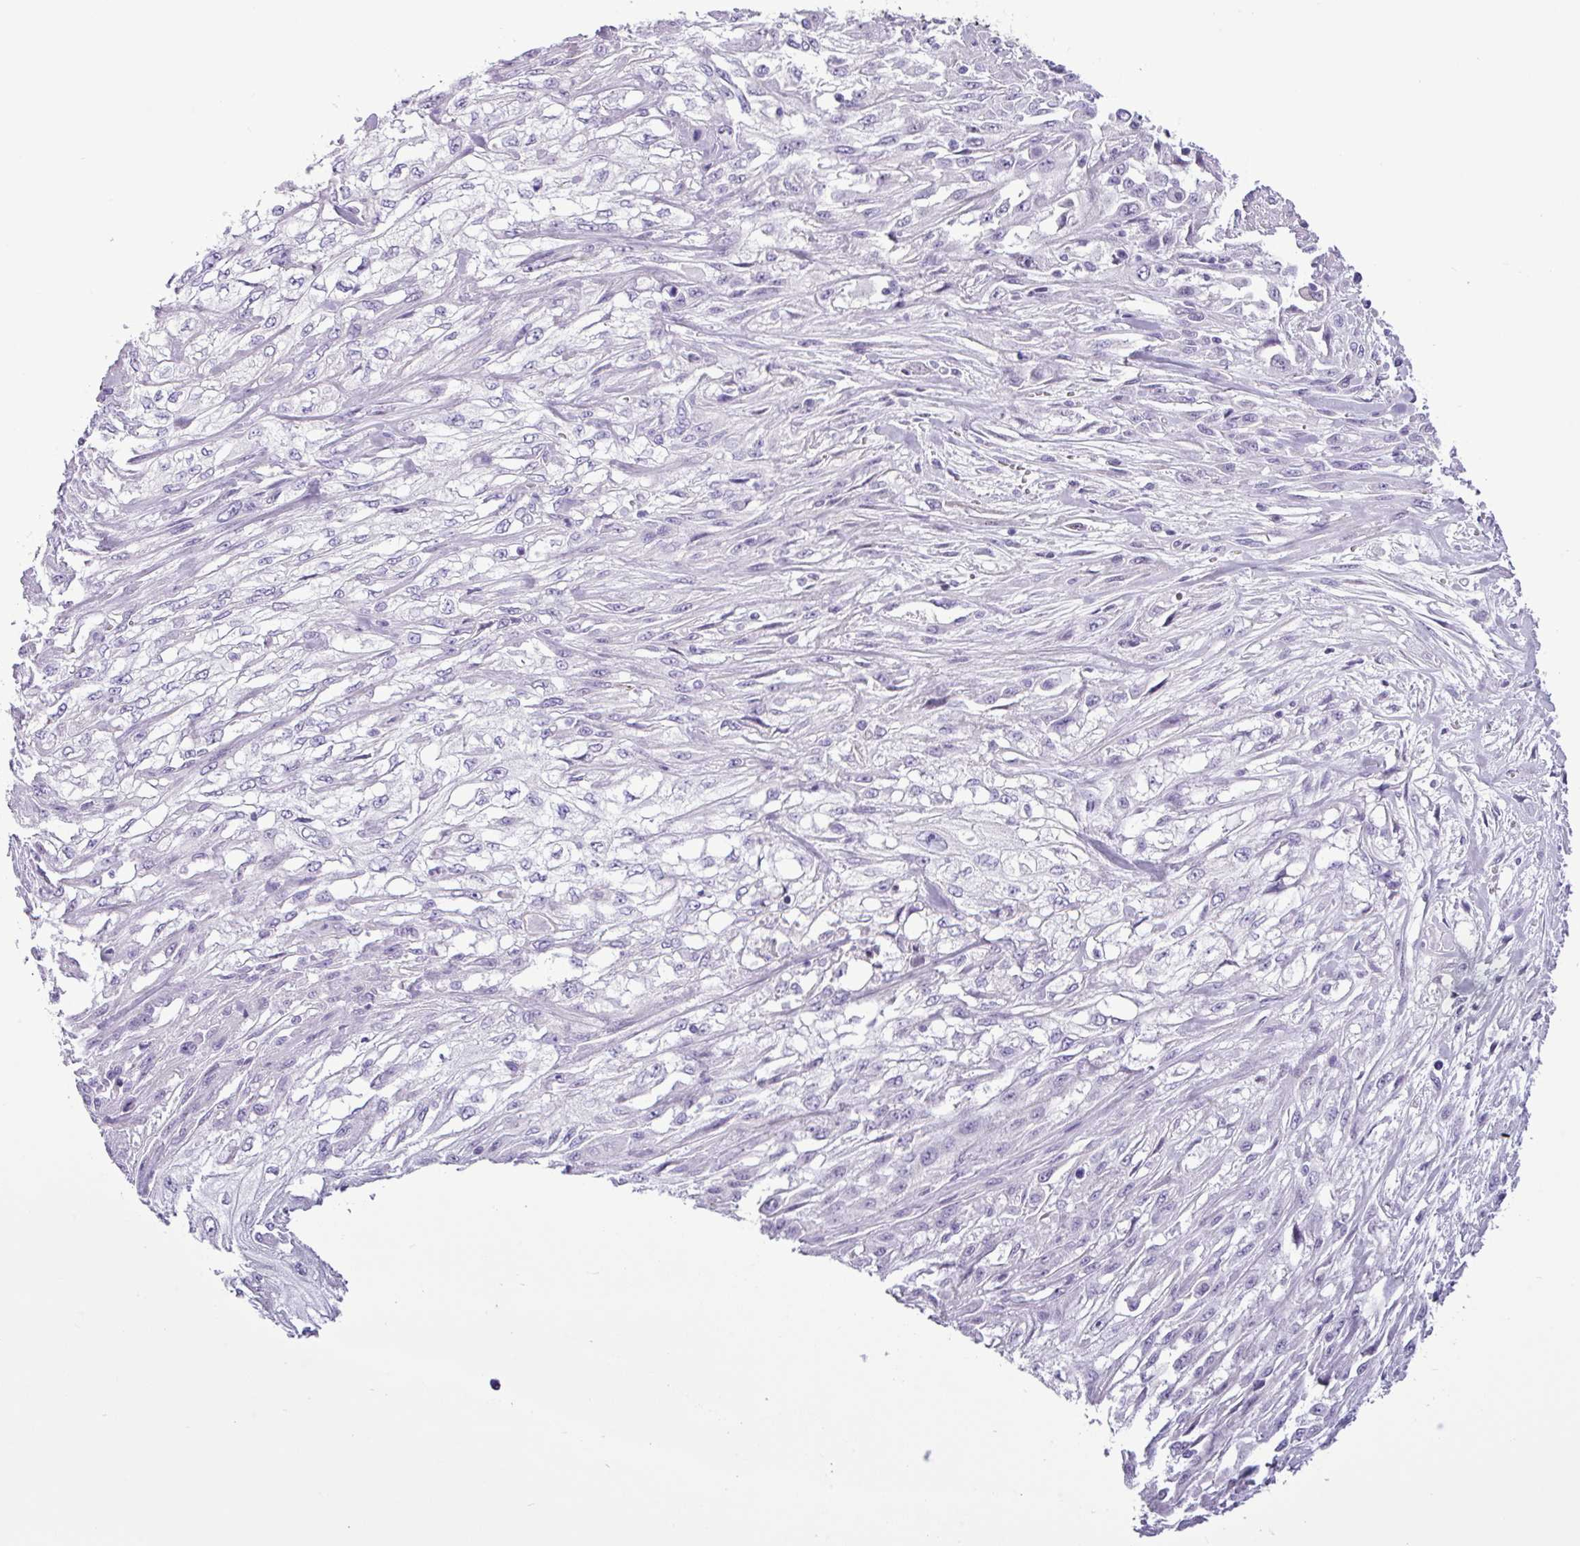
{"staining": {"intensity": "negative", "quantity": "none", "location": "none"}, "tissue": "skin cancer", "cell_type": "Tumor cells", "image_type": "cancer", "snomed": [{"axis": "morphology", "description": "Squamous cell carcinoma, NOS"}, {"axis": "morphology", "description": "Squamous cell carcinoma, metastatic, NOS"}, {"axis": "topography", "description": "Skin"}, {"axis": "topography", "description": "Lymph node"}], "caption": "Tumor cells are negative for protein expression in human skin squamous cell carcinoma.", "gene": "ALDH3A1", "patient": {"sex": "male", "age": 75}}